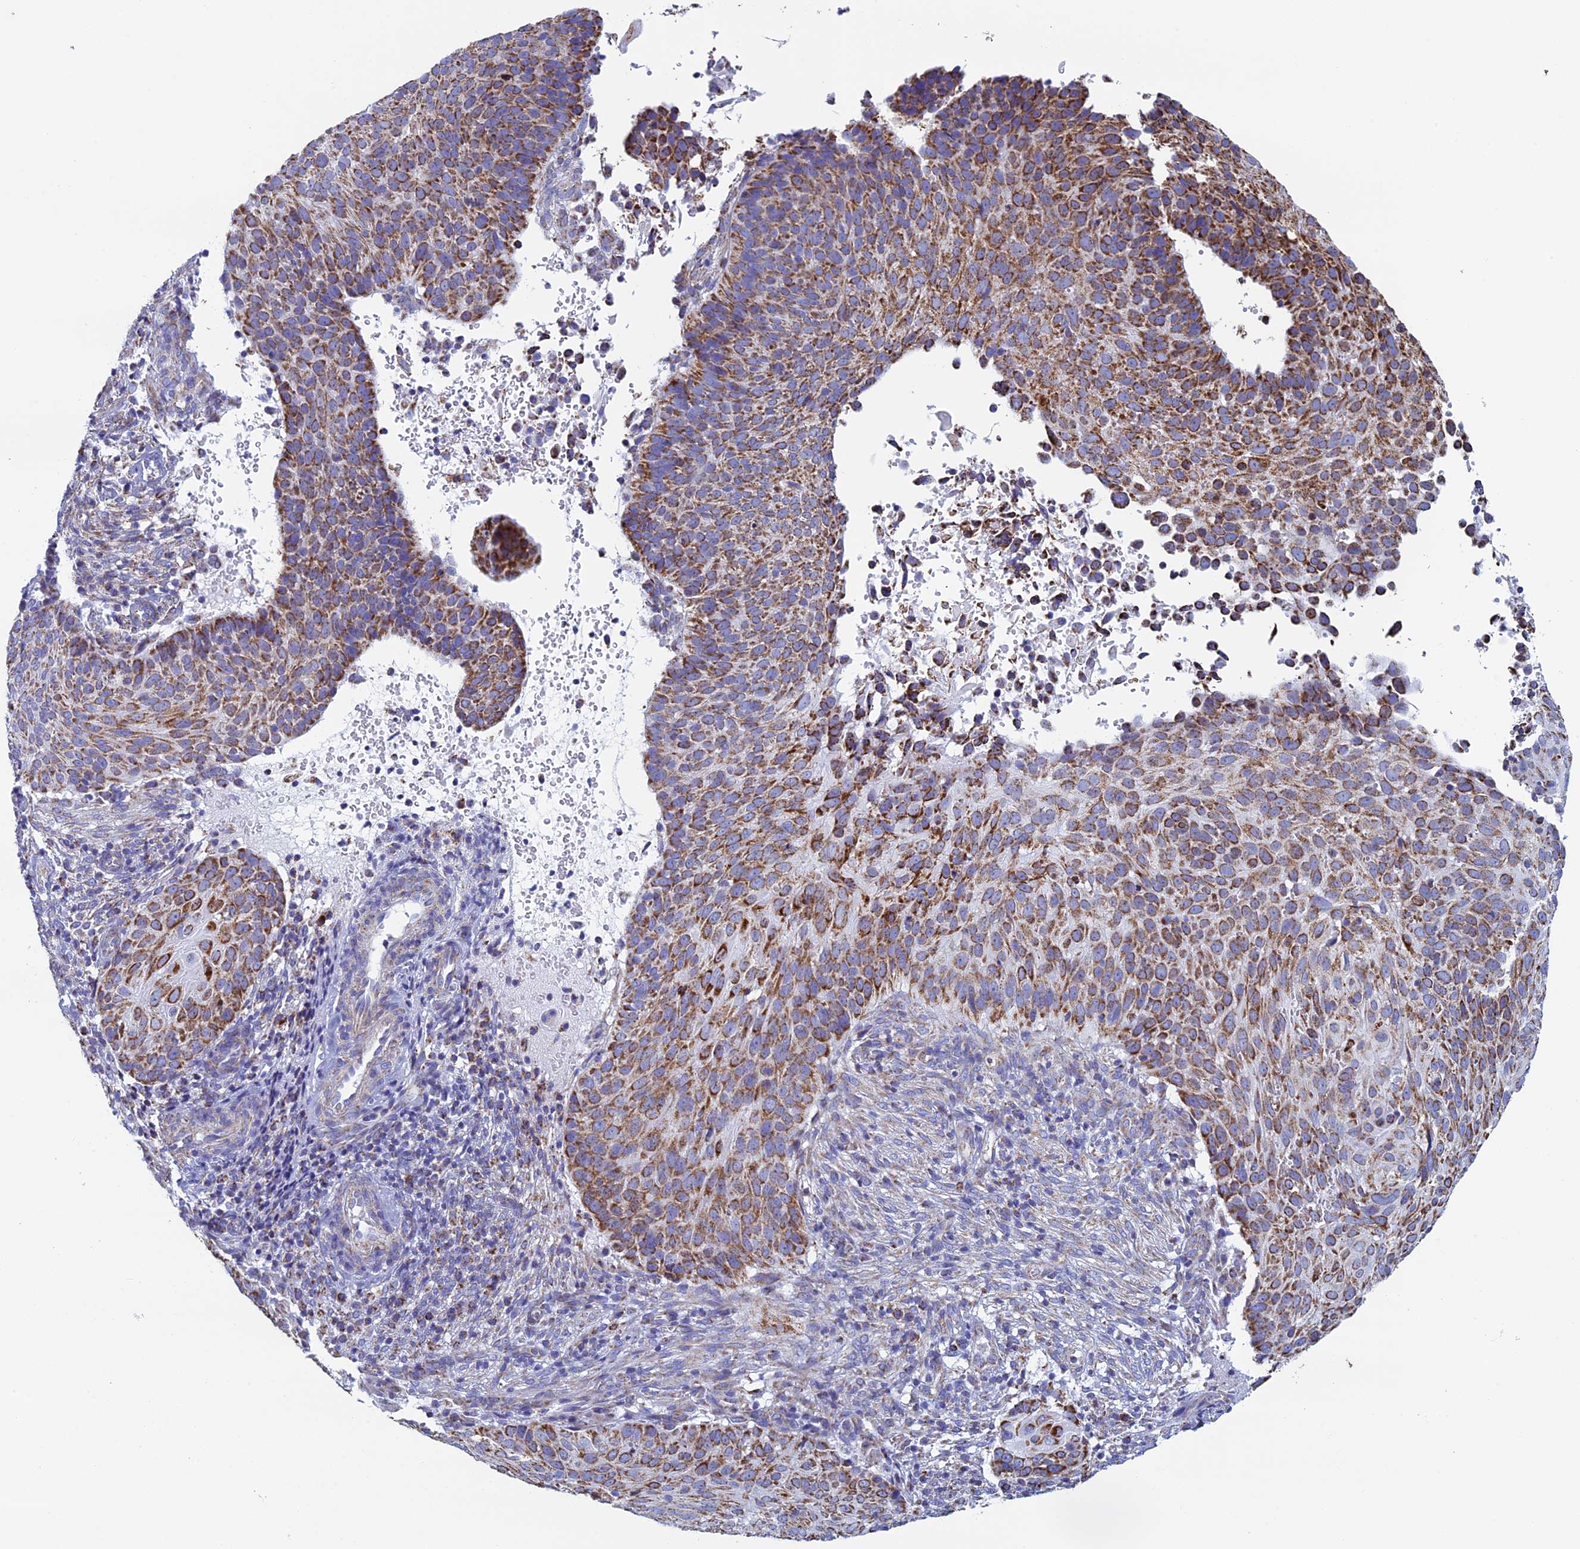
{"staining": {"intensity": "strong", "quantity": ">75%", "location": "cytoplasmic/membranous"}, "tissue": "cervical cancer", "cell_type": "Tumor cells", "image_type": "cancer", "snomed": [{"axis": "morphology", "description": "Squamous cell carcinoma, NOS"}, {"axis": "topography", "description": "Cervix"}], "caption": "A brown stain shows strong cytoplasmic/membranous expression of a protein in cervical cancer (squamous cell carcinoma) tumor cells. The protein is shown in brown color, while the nuclei are stained blue.", "gene": "UQCRFS1", "patient": {"sex": "female", "age": 74}}